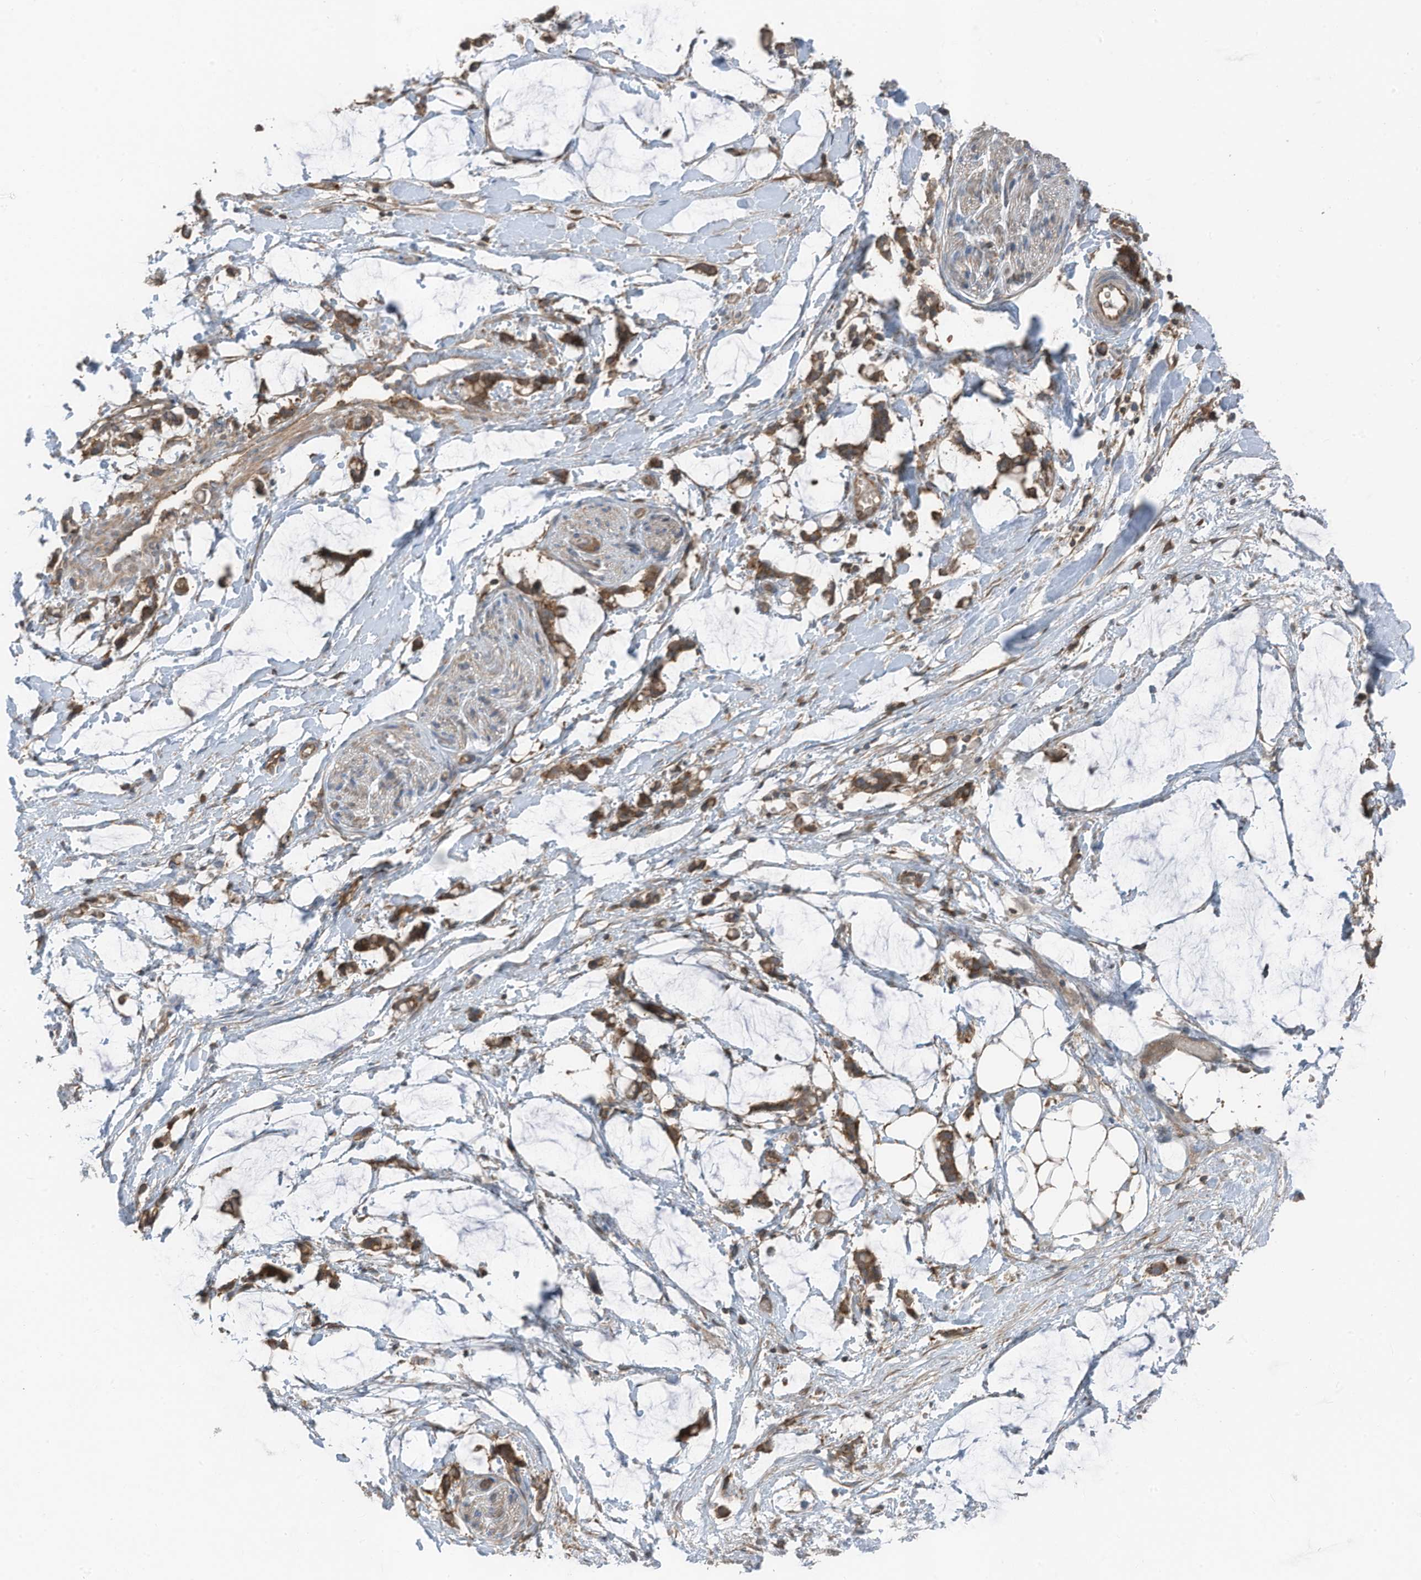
{"staining": {"intensity": "negative", "quantity": "none", "location": "none"}, "tissue": "adipose tissue", "cell_type": "Adipocytes", "image_type": "normal", "snomed": [{"axis": "morphology", "description": "Normal tissue, NOS"}, {"axis": "morphology", "description": "Adenocarcinoma, NOS"}, {"axis": "topography", "description": "Colon"}, {"axis": "topography", "description": "Peripheral nerve tissue"}], "caption": "There is no significant positivity in adipocytes of adipose tissue. (DAB (3,3'-diaminobenzidine) immunohistochemistry, high magnification).", "gene": "TXNDC9", "patient": {"sex": "male", "age": 14}}